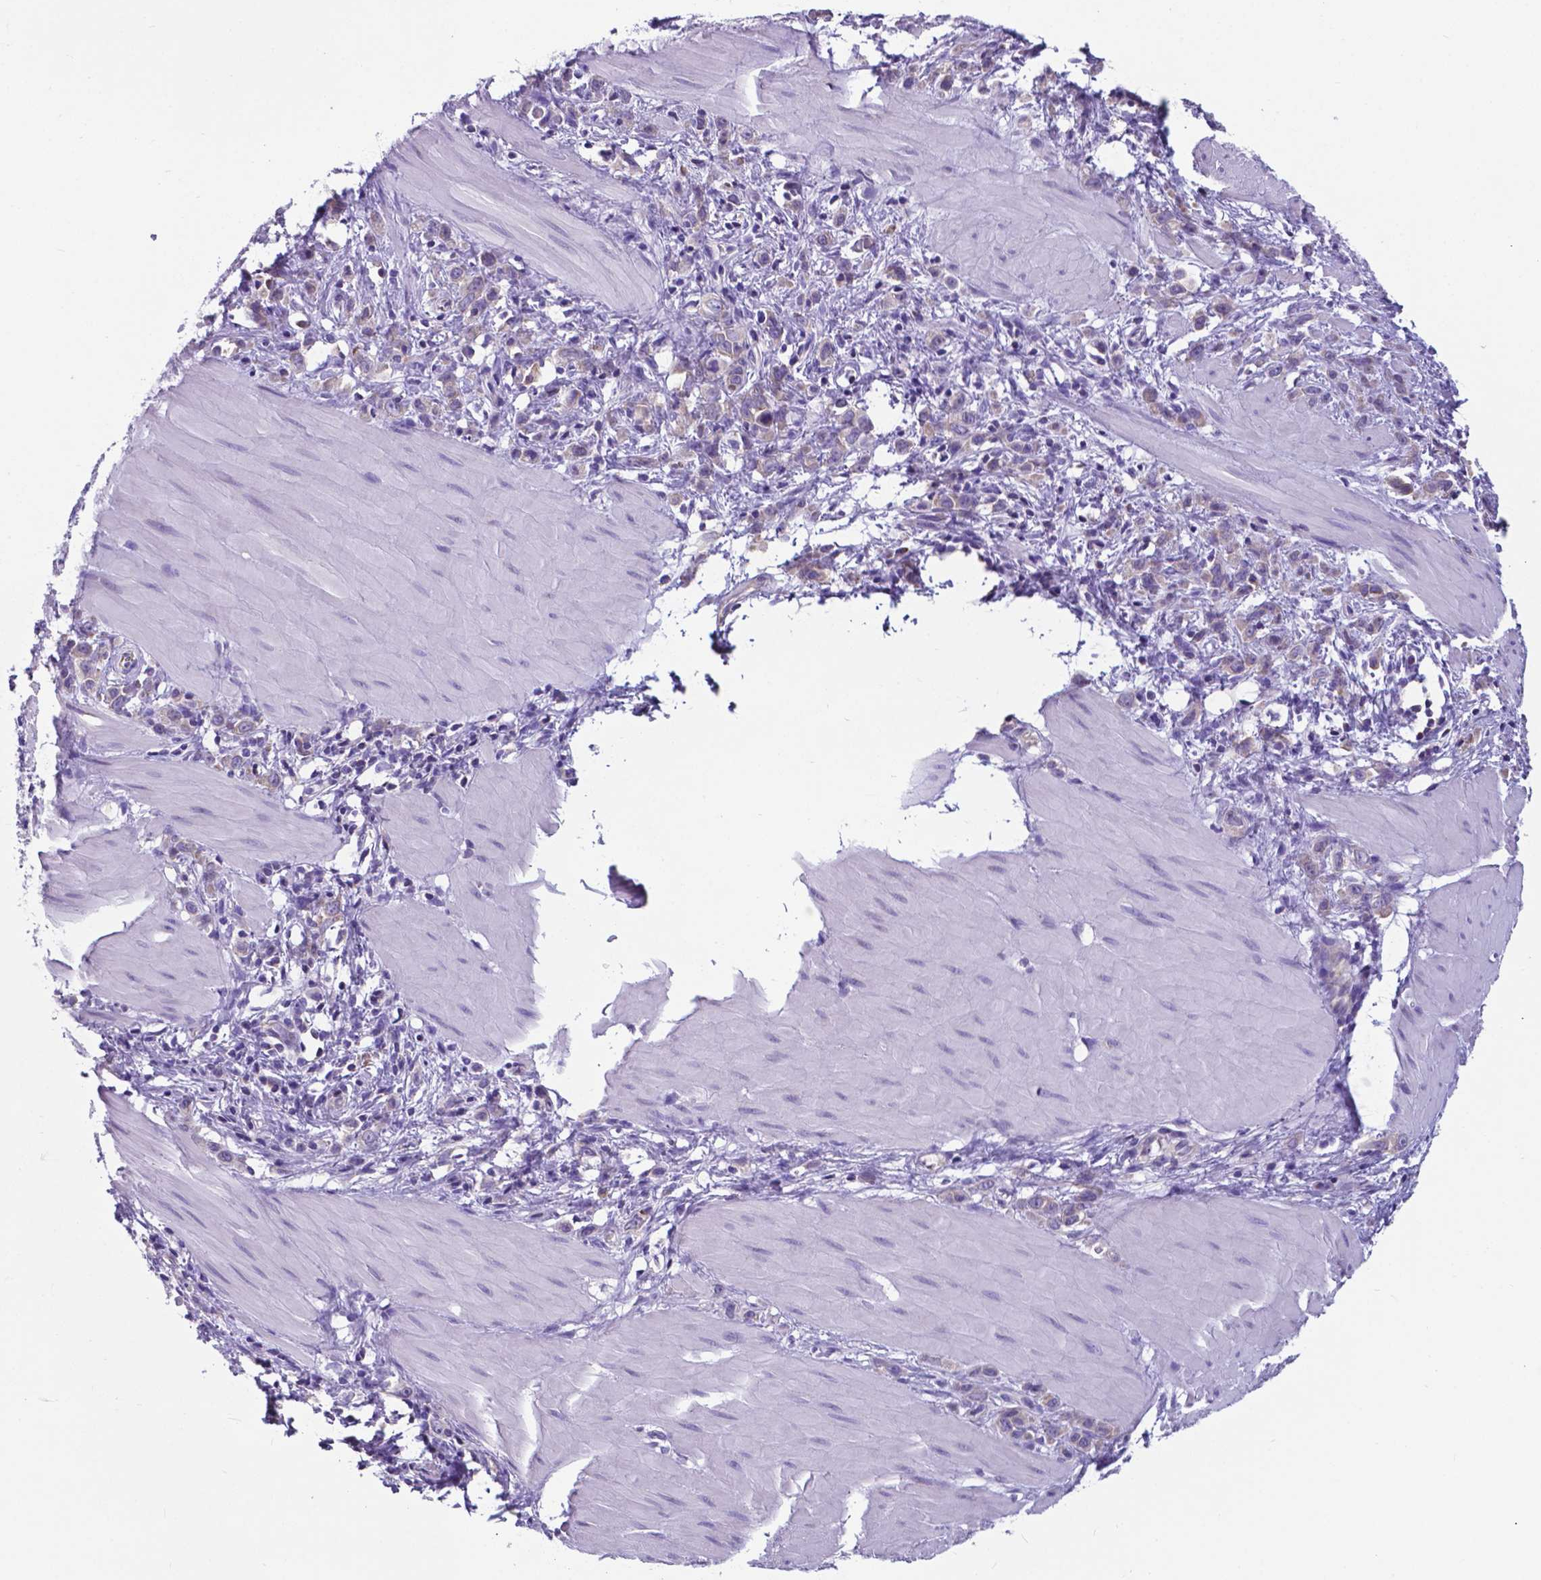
{"staining": {"intensity": "weak", "quantity": ">75%", "location": "cytoplasmic/membranous"}, "tissue": "stomach cancer", "cell_type": "Tumor cells", "image_type": "cancer", "snomed": [{"axis": "morphology", "description": "Adenocarcinoma, NOS"}, {"axis": "topography", "description": "Stomach"}], "caption": "Stomach adenocarcinoma stained for a protein reveals weak cytoplasmic/membranous positivity in tumor cells.", "gene": "RPL6", "patient": {"sex": "male", "age": 47}}